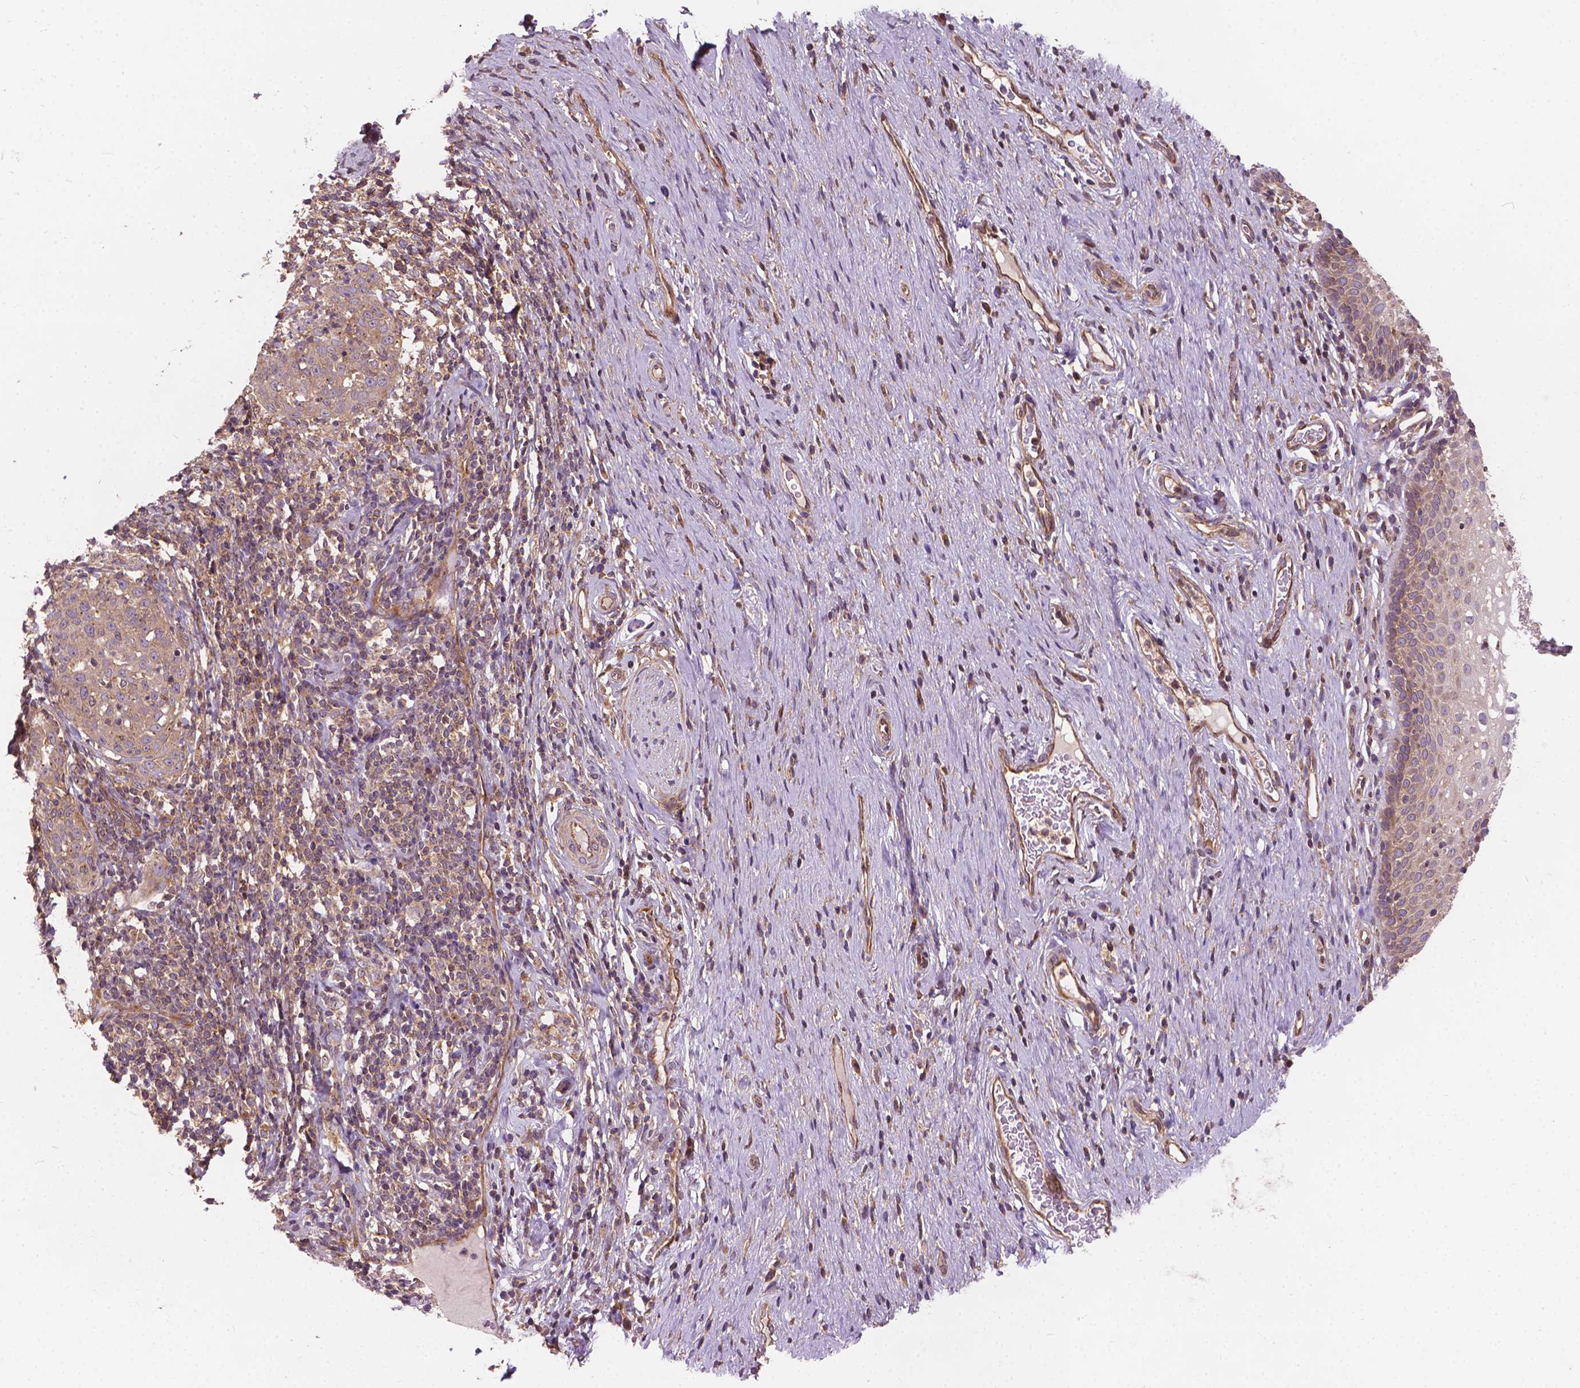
{"staining": {"intensity": "negative", "quantity": "none", "location": "none"}, "tissue": "cervical cancer", "cell_type": "Tumor cells", "image_type": "cancer", "snomed": [{"axis": "morphology", "description": "Squamous cell carcinoma, NOS"}, {"axis": "topography", "description": "Cervix"}], "caption": "Squamous cell carcinoma (cervical) stained for a protein using immunohistochemistry (IHC) displays no staining tumor cells.", "gene": "MZT1", "patient": {"sex": "female", "age": 51}}